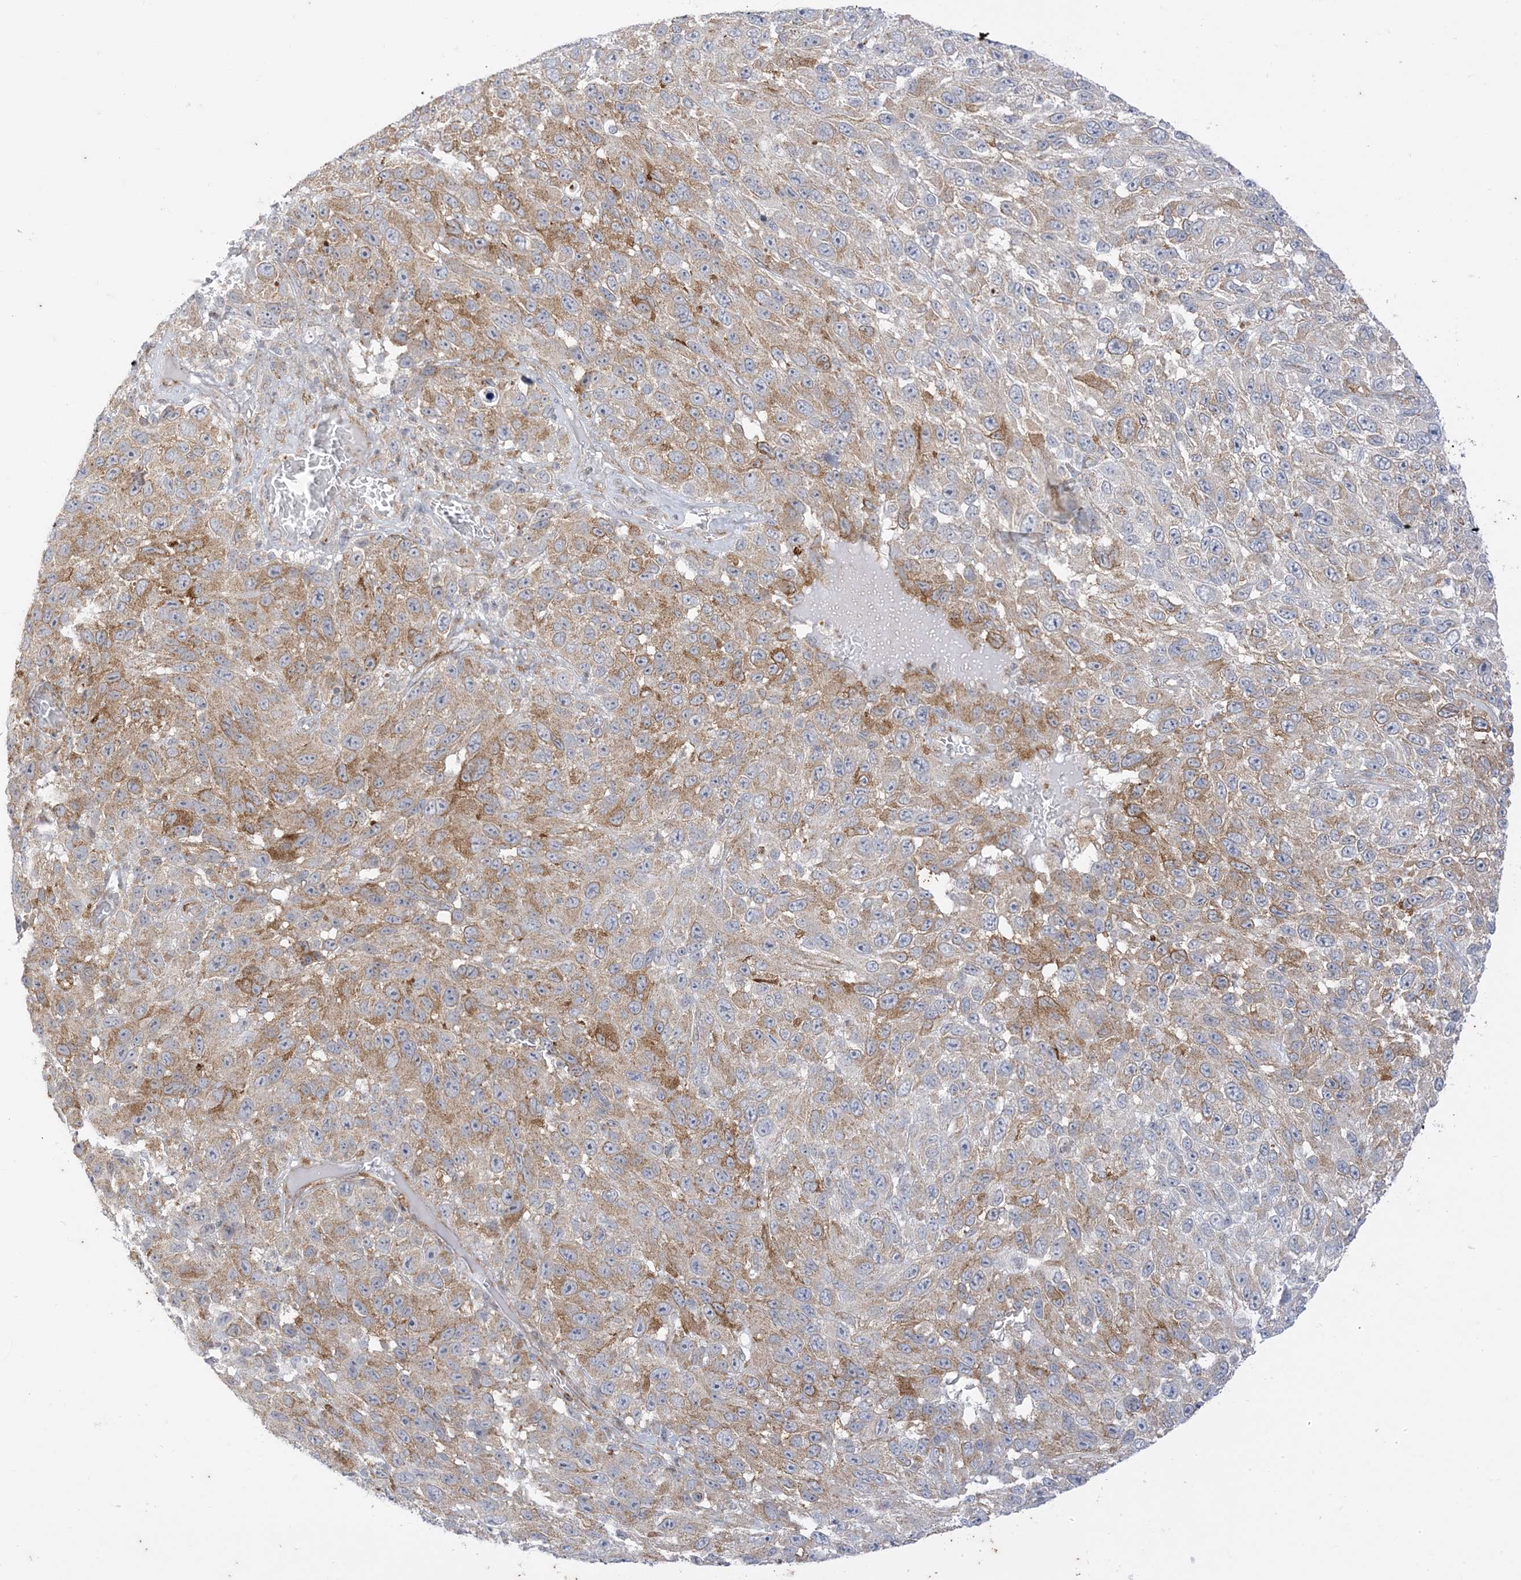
{"staining": {"intensity": "moderate", "quantity": ">75%", "location": "cytoplasmic/membranous"}, "tissue": "melanoma", "cell_type": "Tumor cells", "image_type": "cancer", "snomed": [{"axis": "morphology", "description": "Malignant melanoma, NOS"}, {"axis": "topography", "description": "Skin"}], "caption": "Protein expression by IHC reveals moderate cytoplasmic/membranous expression in about >75% of tumor cells in malignant melanoma. Using DAB (3,3'-diaminobenzidine) (brown) and hematoxylin (blue) stains, captured at high magnification using brightfield microscopy.", "gene": "RAC1", "patient": {"sex": "female", "age": 96}}